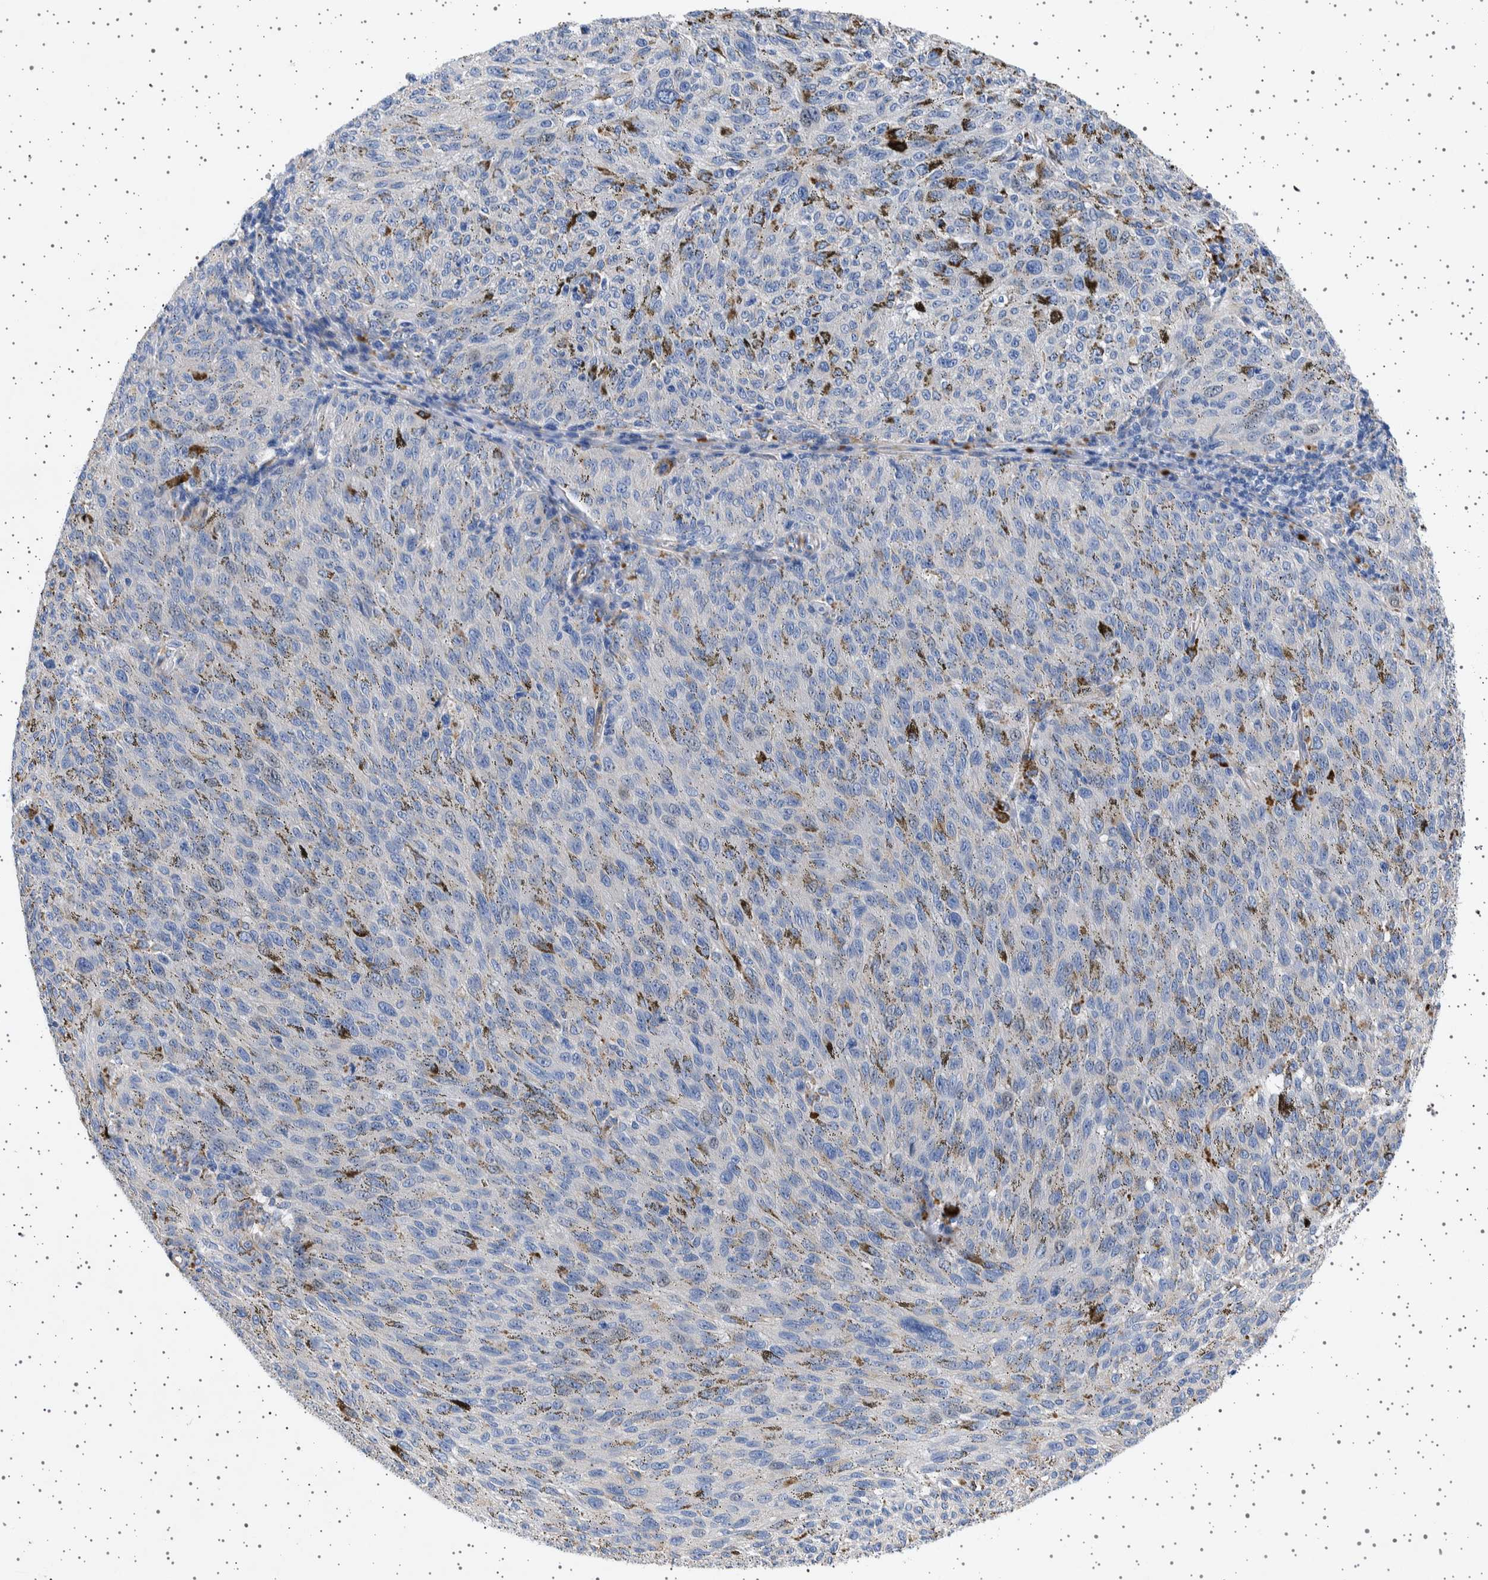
{"staining": {"intensity": "negative", "quantity": "none", "location": "none"}, "tissue": "melanoma", "cell_type": "Tumor cells", "image_type": "cancer", "snomed": [{"axis": "morphology", "description": "Malignant melanoma, NOS"}, {"axis": "topography", "description": "Skin"}], "caption": "This is a histopathology image of IHC staining of melanoma, which shows no staining in tumor cells.", "gene": "SEPTIN4", "patient": {"sex": "female", "age": 72}}